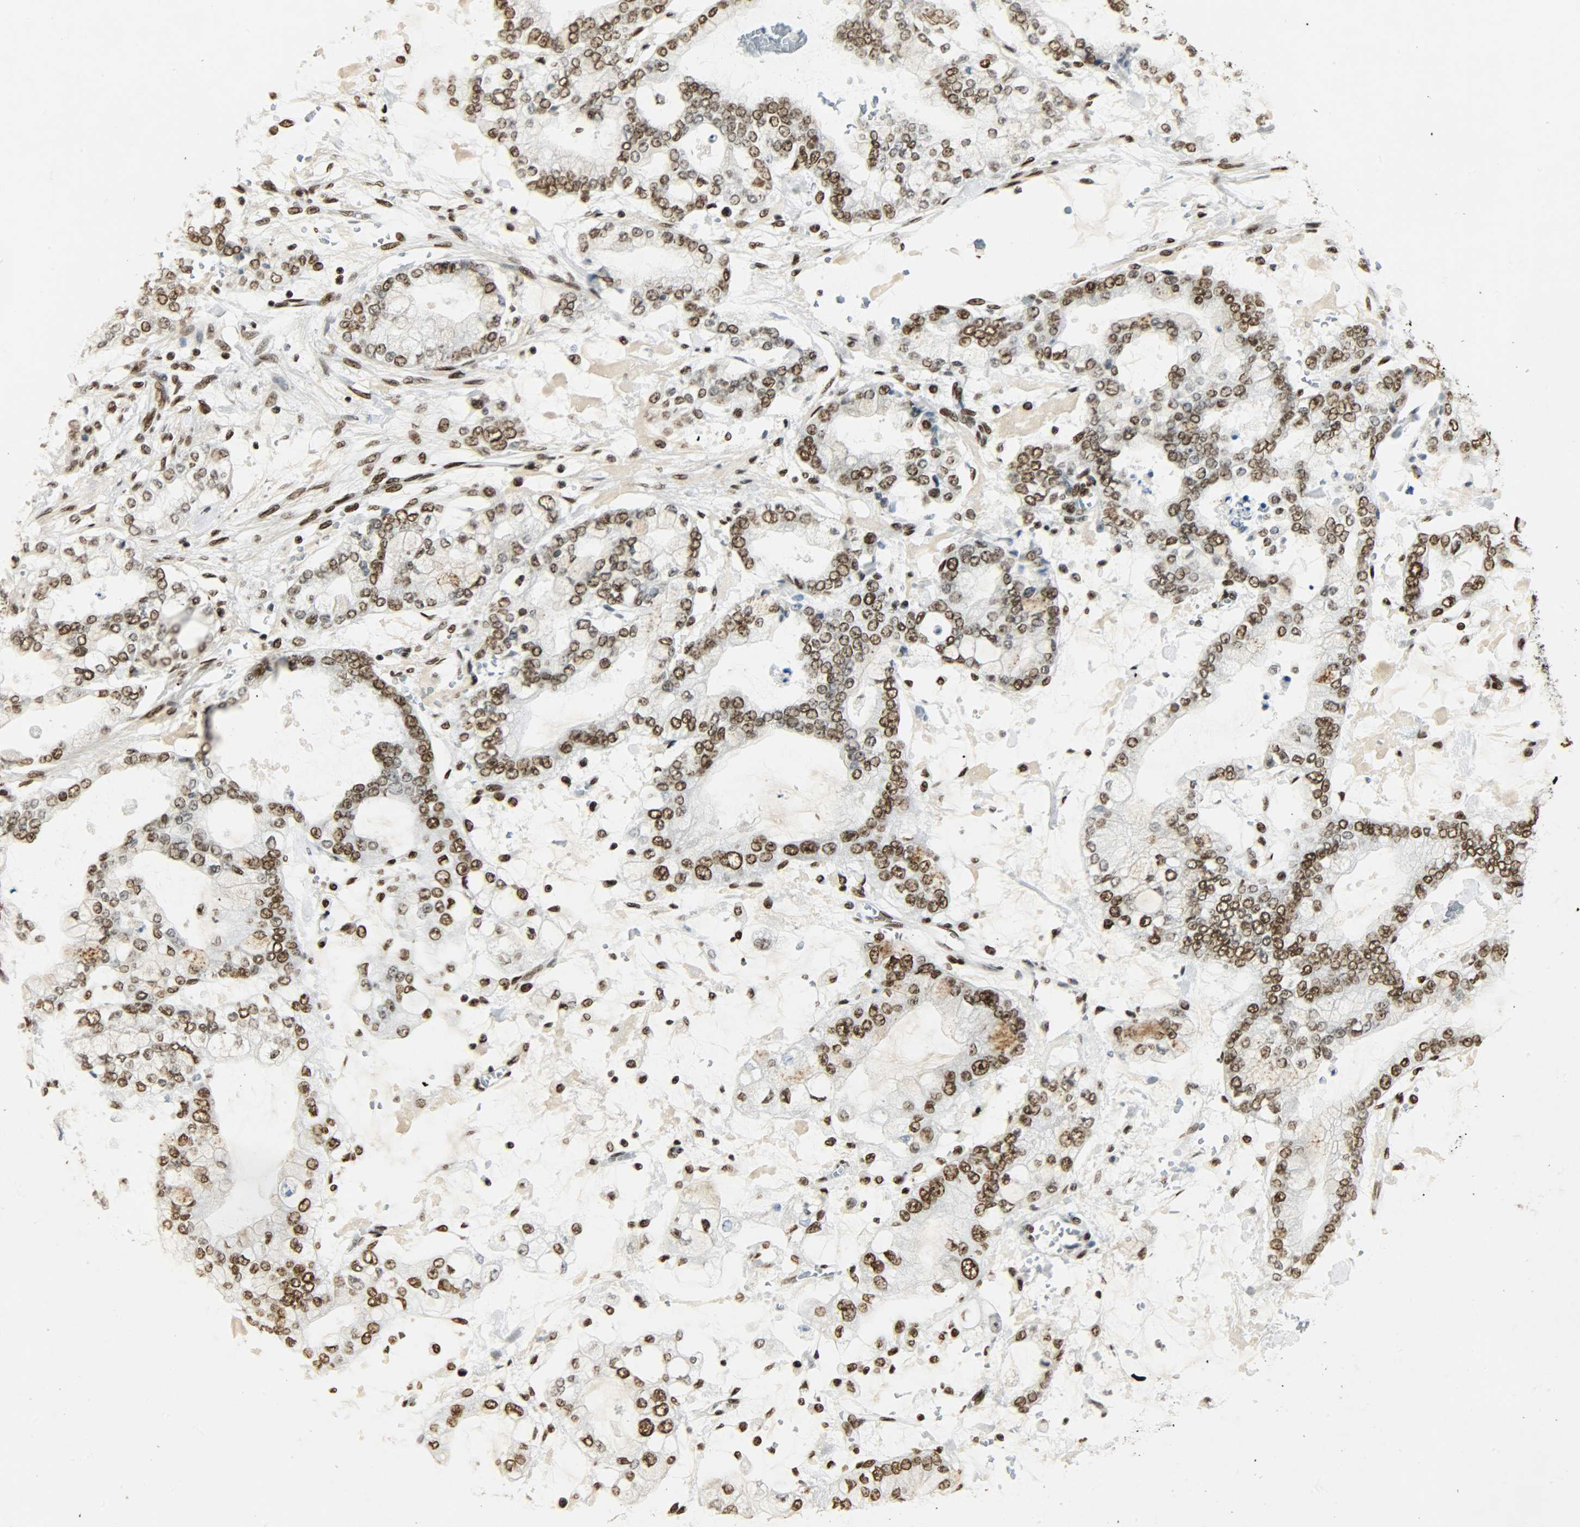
{"staining": {"intensity": "strong", "quantity": ">75%", "location": "nuclear"}, "tissue": "stomach cancer", "cell_type": "Tumor cells", "image_type": "cancer", "snomed": [{"axis": "morphology", "description": "Normal tissue, NOS"}, {"axis": "morphology", "description": "Adenocarcinoma, NOS"}, {"axis": "topography", "description": "Stomach, upper"}, {"axis": "topography", "description": "Stomach"}], "caption": "Immunohistochemistry (IHC) histopathology image of stomach cancer (adenocarcinoma) stained for a protein (brown), which shows high levels of strong nuclear staining in approximately >75% of tumor cells.", "gene": "KHDRBS1", "patient": {"sex": "male", "age": 76}}